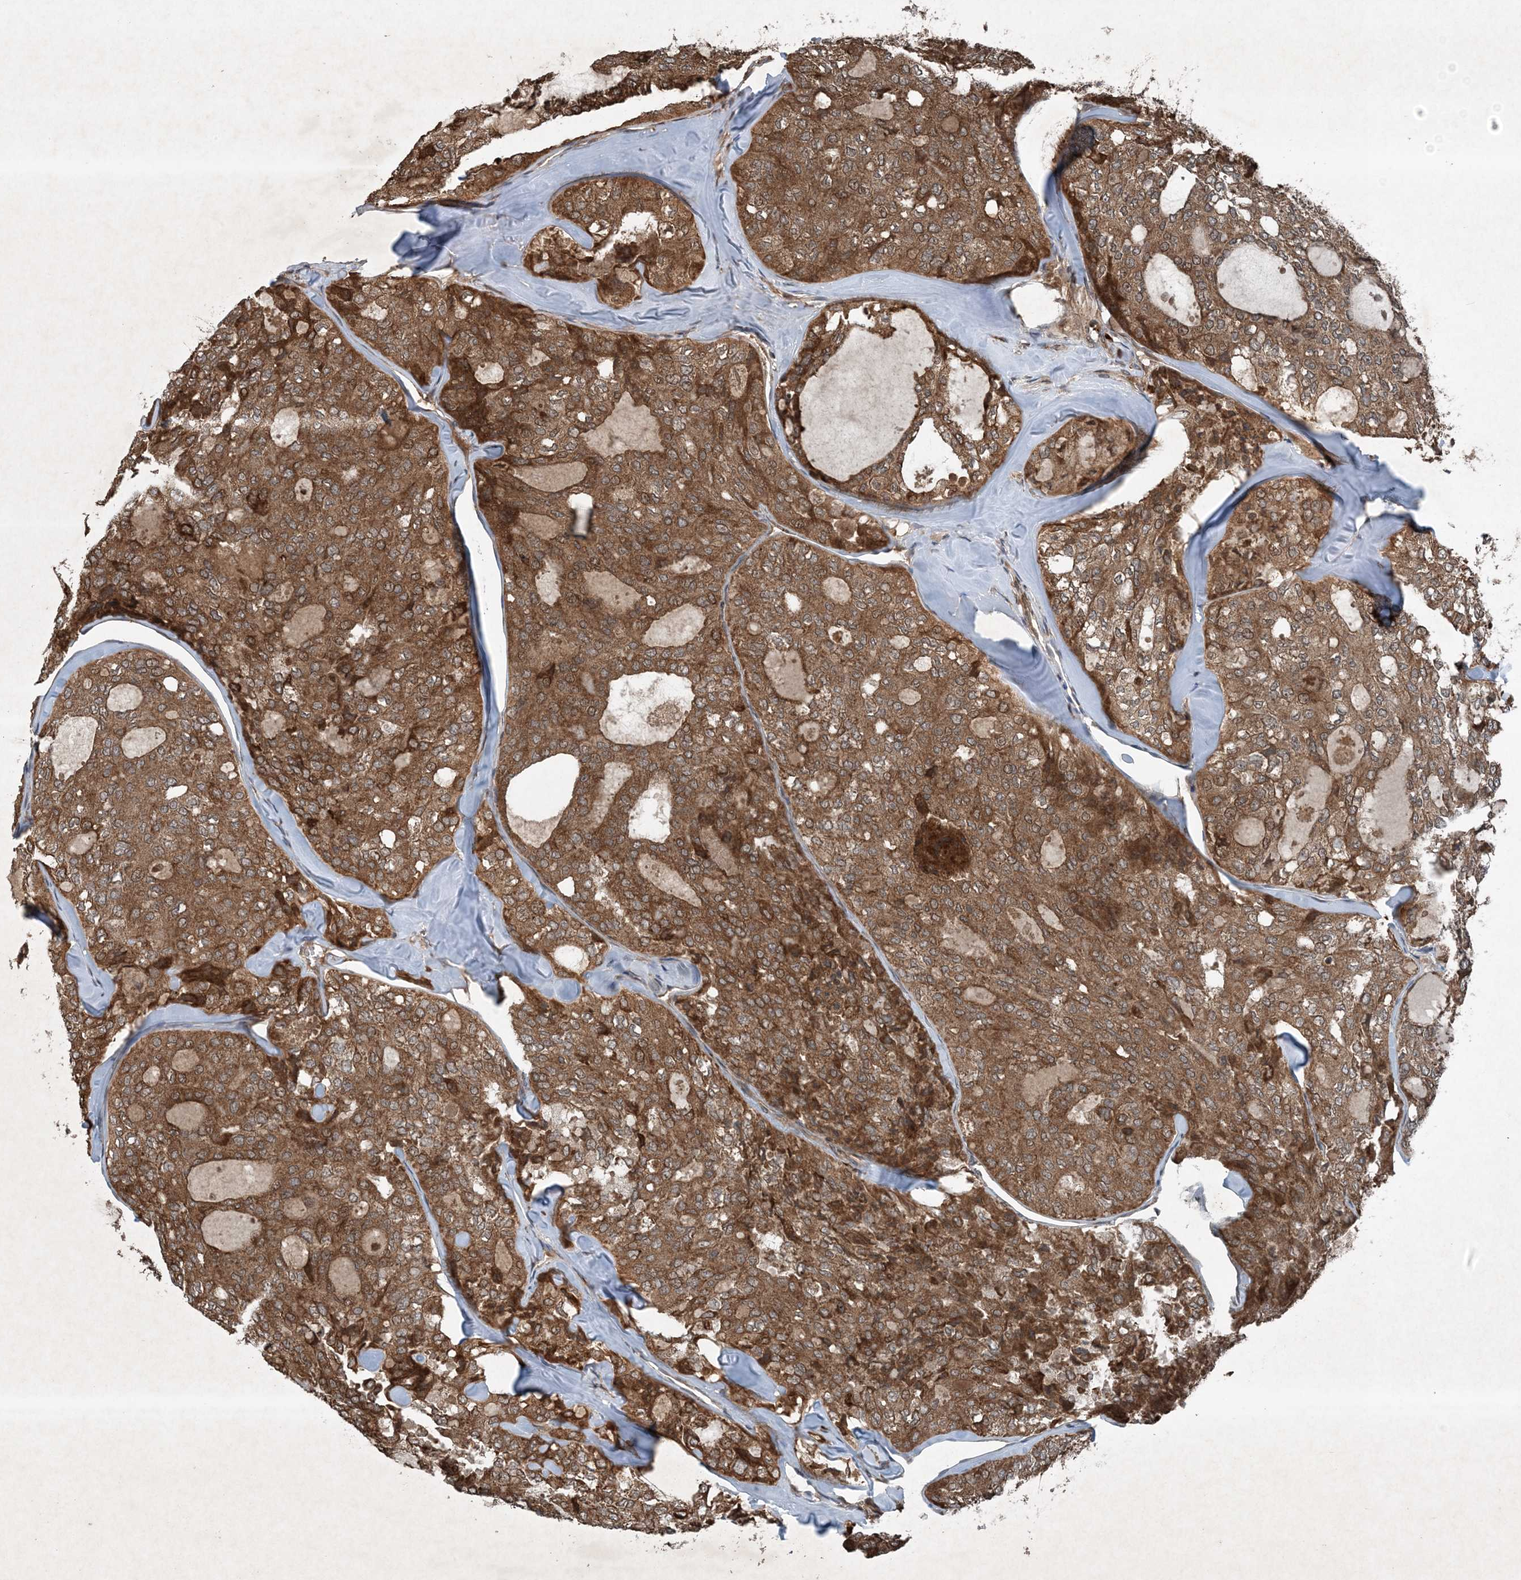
{"staining": {"intensity": "strong", "quantity": ">75%", "location": "cytoplasmic/membranous"}, "tissue": "thyroid cancer", "cell_type": "Tumor cells", "image_type": "cancer", "snomed": [{"axis": "morphology", "description": "Follicular adenoma carcinoma, NOS"}, {"axis": "topography", "description": "Thyroid gland"}], "caption": "Thyroid cancer (follicular adenoma carcinoma) stained with DAB (3,3'-diaminobenzidine) IHC reveals high levels of strong cytoplasmic/membranous expression in about >75% of tumor cells. Nuclei are stained in blue.", "gene": "GNG5", "patient": {"sex": "male", "age": 75}}